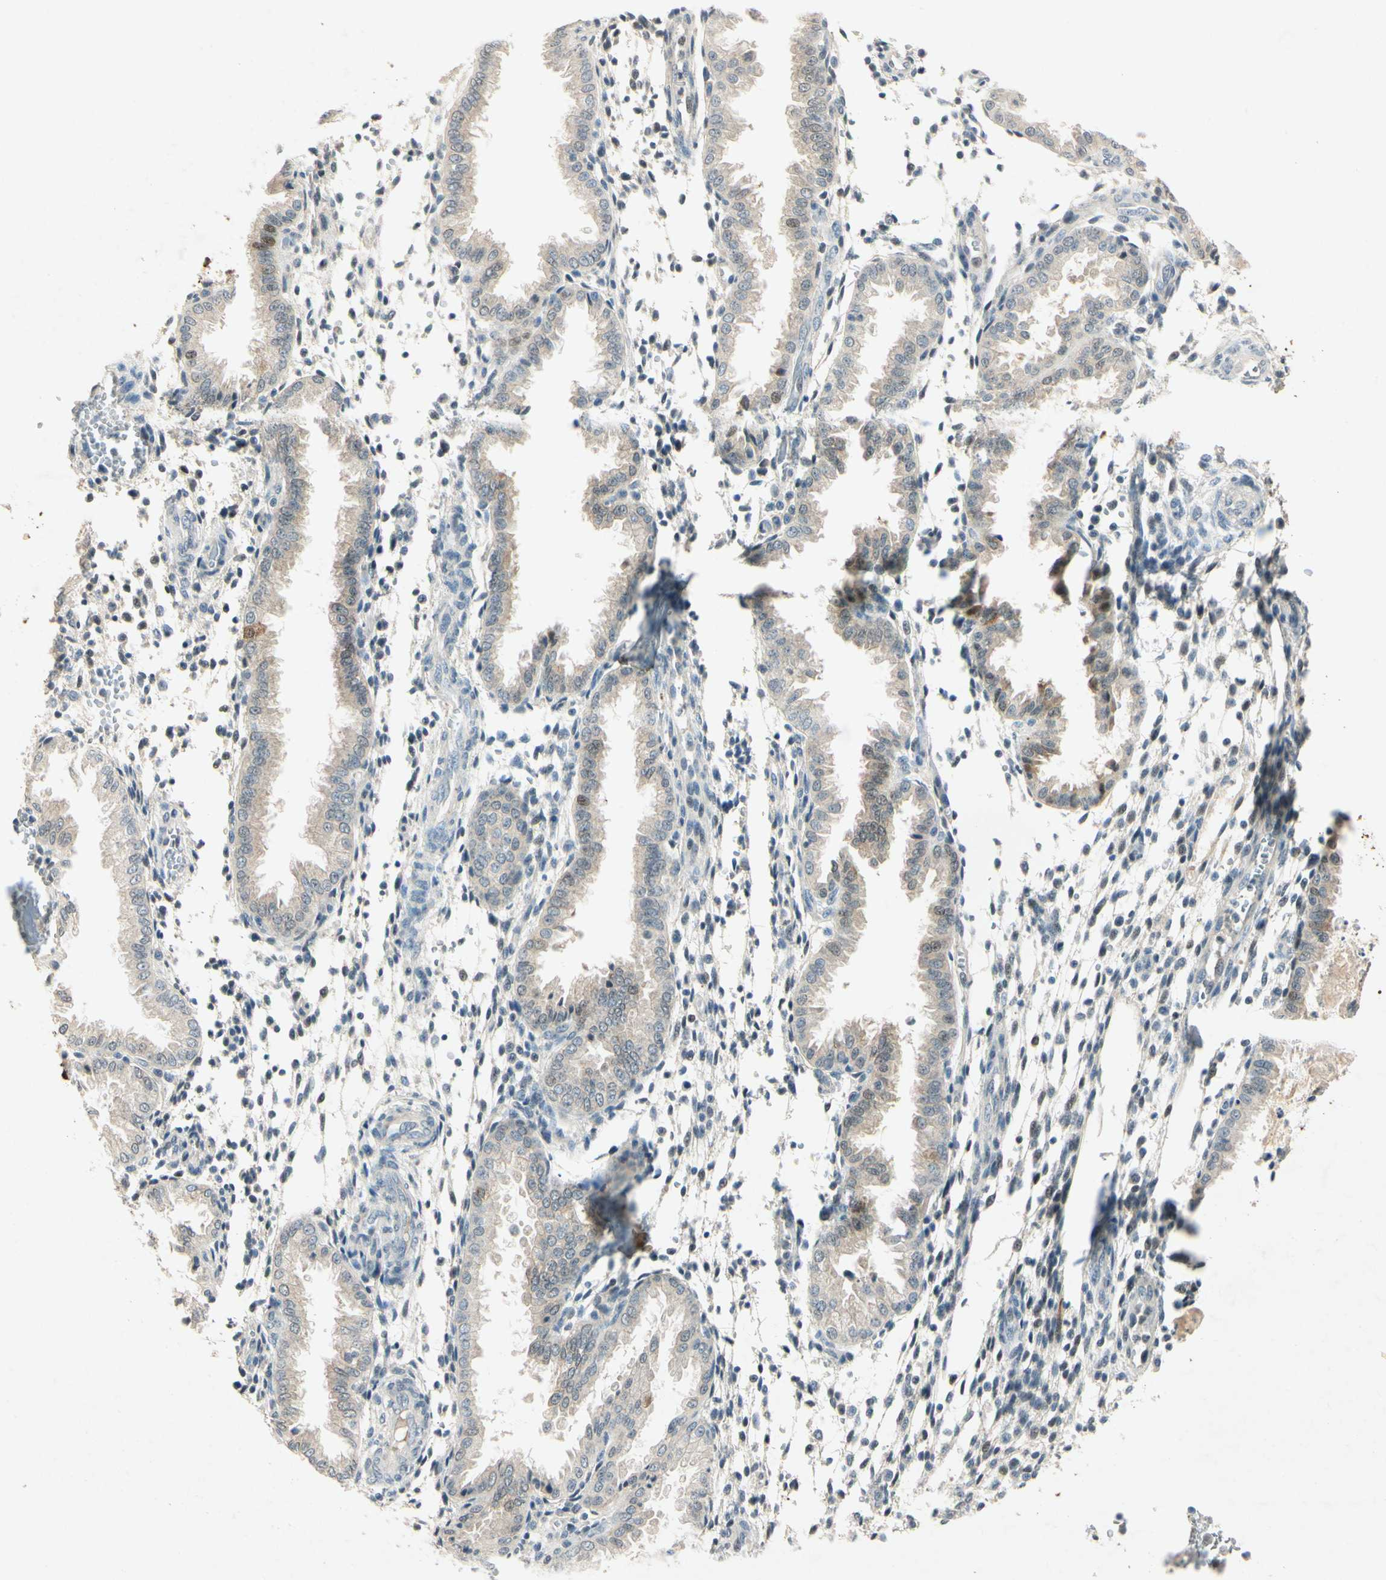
{"staining": {"intensity": "negative", "quantity": "none", "location": "none"}, "tissue": "endometrium", "cell_type": "Cells in endometrial stroma", "image_type": "normal", "snomed": [{"axis": "morphology", "description": "Normal tissue, NOS"}, {"axis": "topography", "description": "Endometrium"}], "caption": "Cells in endometrial stroma are negative for brown protein staining in benign endometrium. (DAB IHC visualized using brightfield microscopy, high magnification).", "gene": "HSPA1B", "patient": {"sex": "female", "age": 33}}